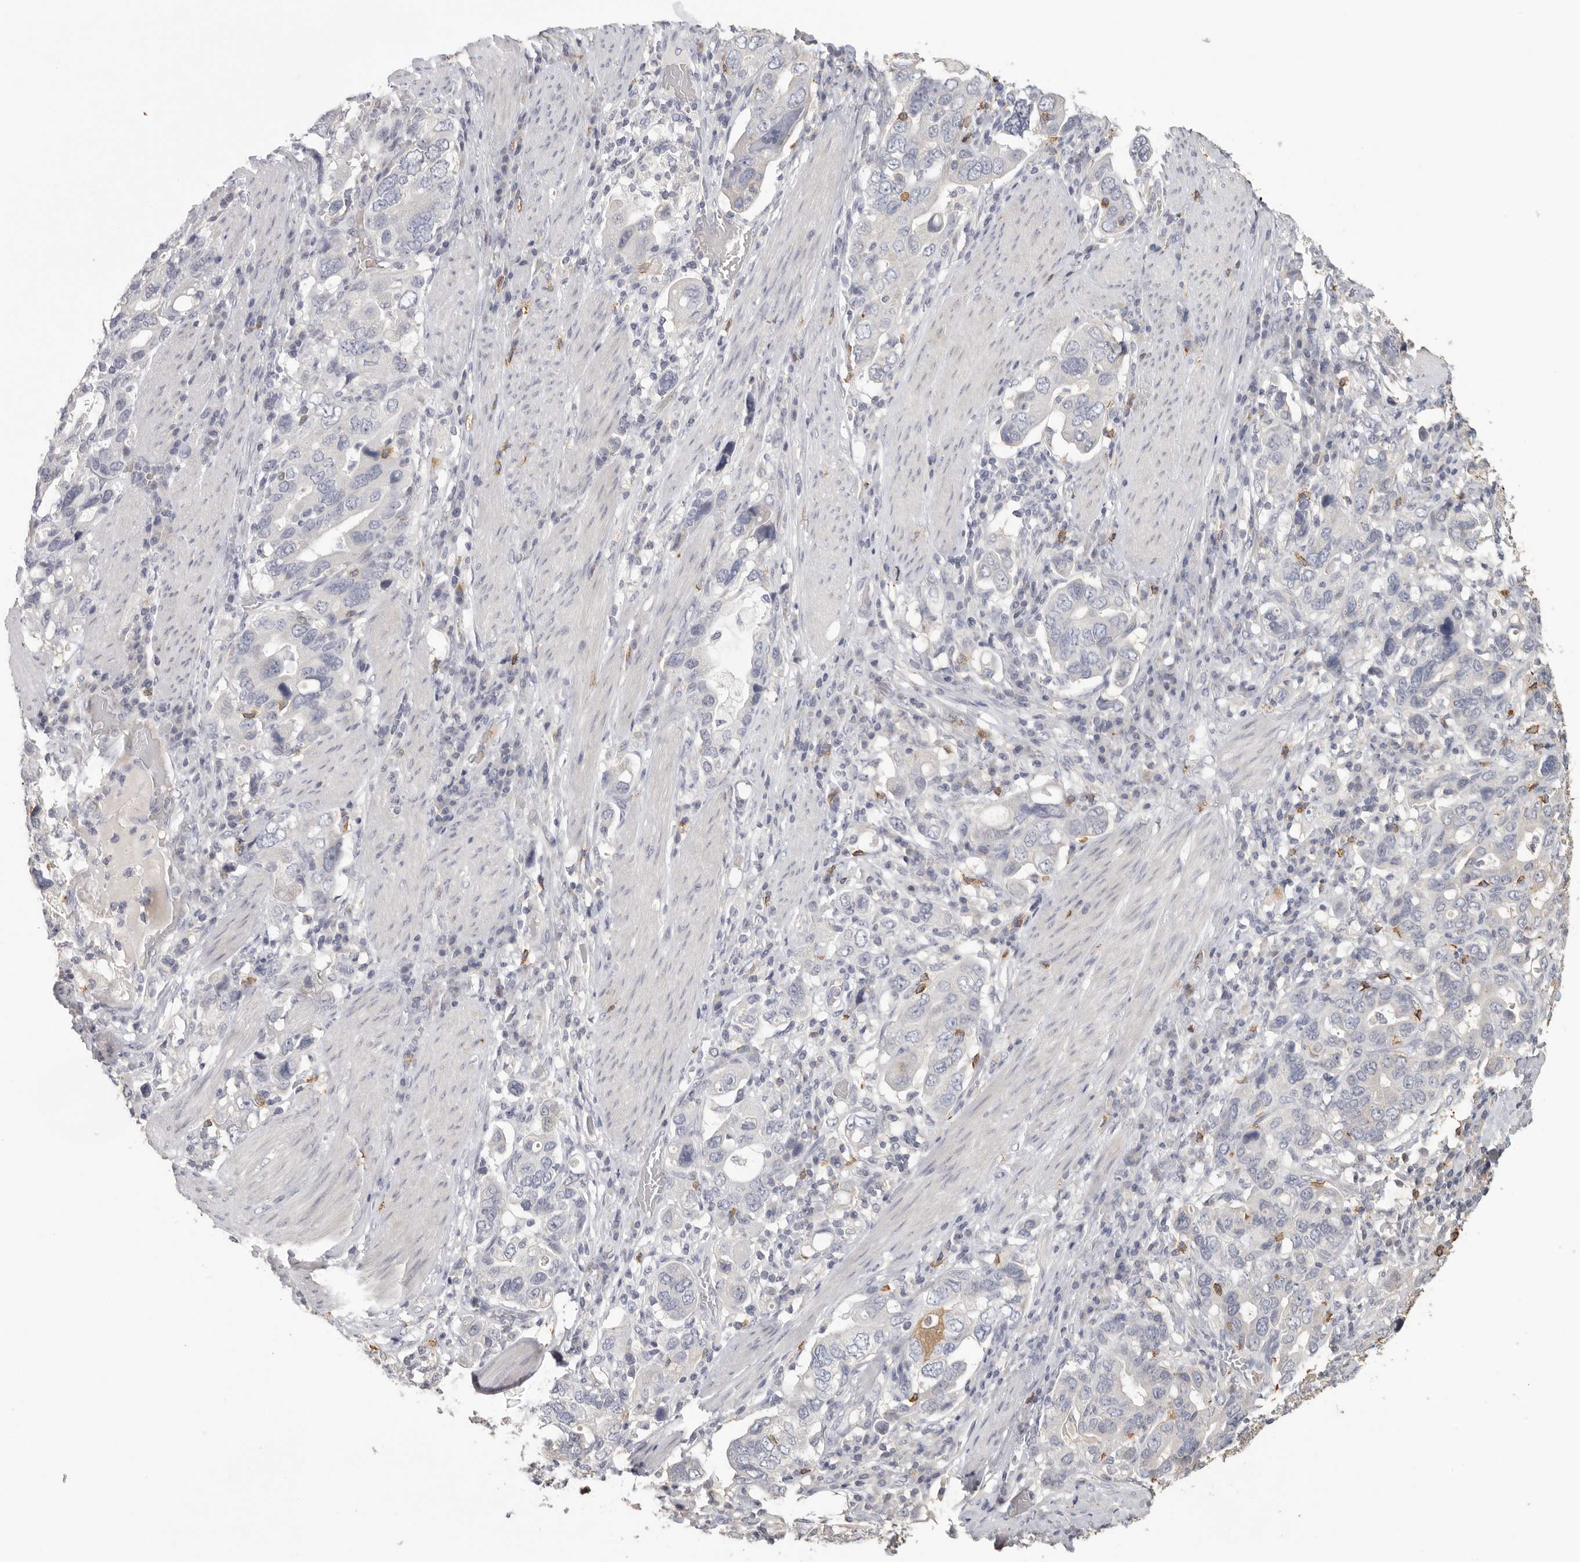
{"staining": {"intensity": "negative", "quantity": "none", "location": "none"}, "tissue": "stomach cancer", "cell_type": "Tumor cells", "image_type": "cancer", "snomed": [{"axis": "morphology", "description": "Adenocarcinoma, NOS"}, {"axis": "topography", "description": "Stomach, upper"}], "caption": "IHC of human adenocarcinoma (stomach) shows no positivity in tumor cells. (DAB (3,3'-diaminobenzidine) IHC visualized using brightfield microscopy, high magnification).", "gene": "DNAJC11", "patient": {"sex": "male", "age": 62}}